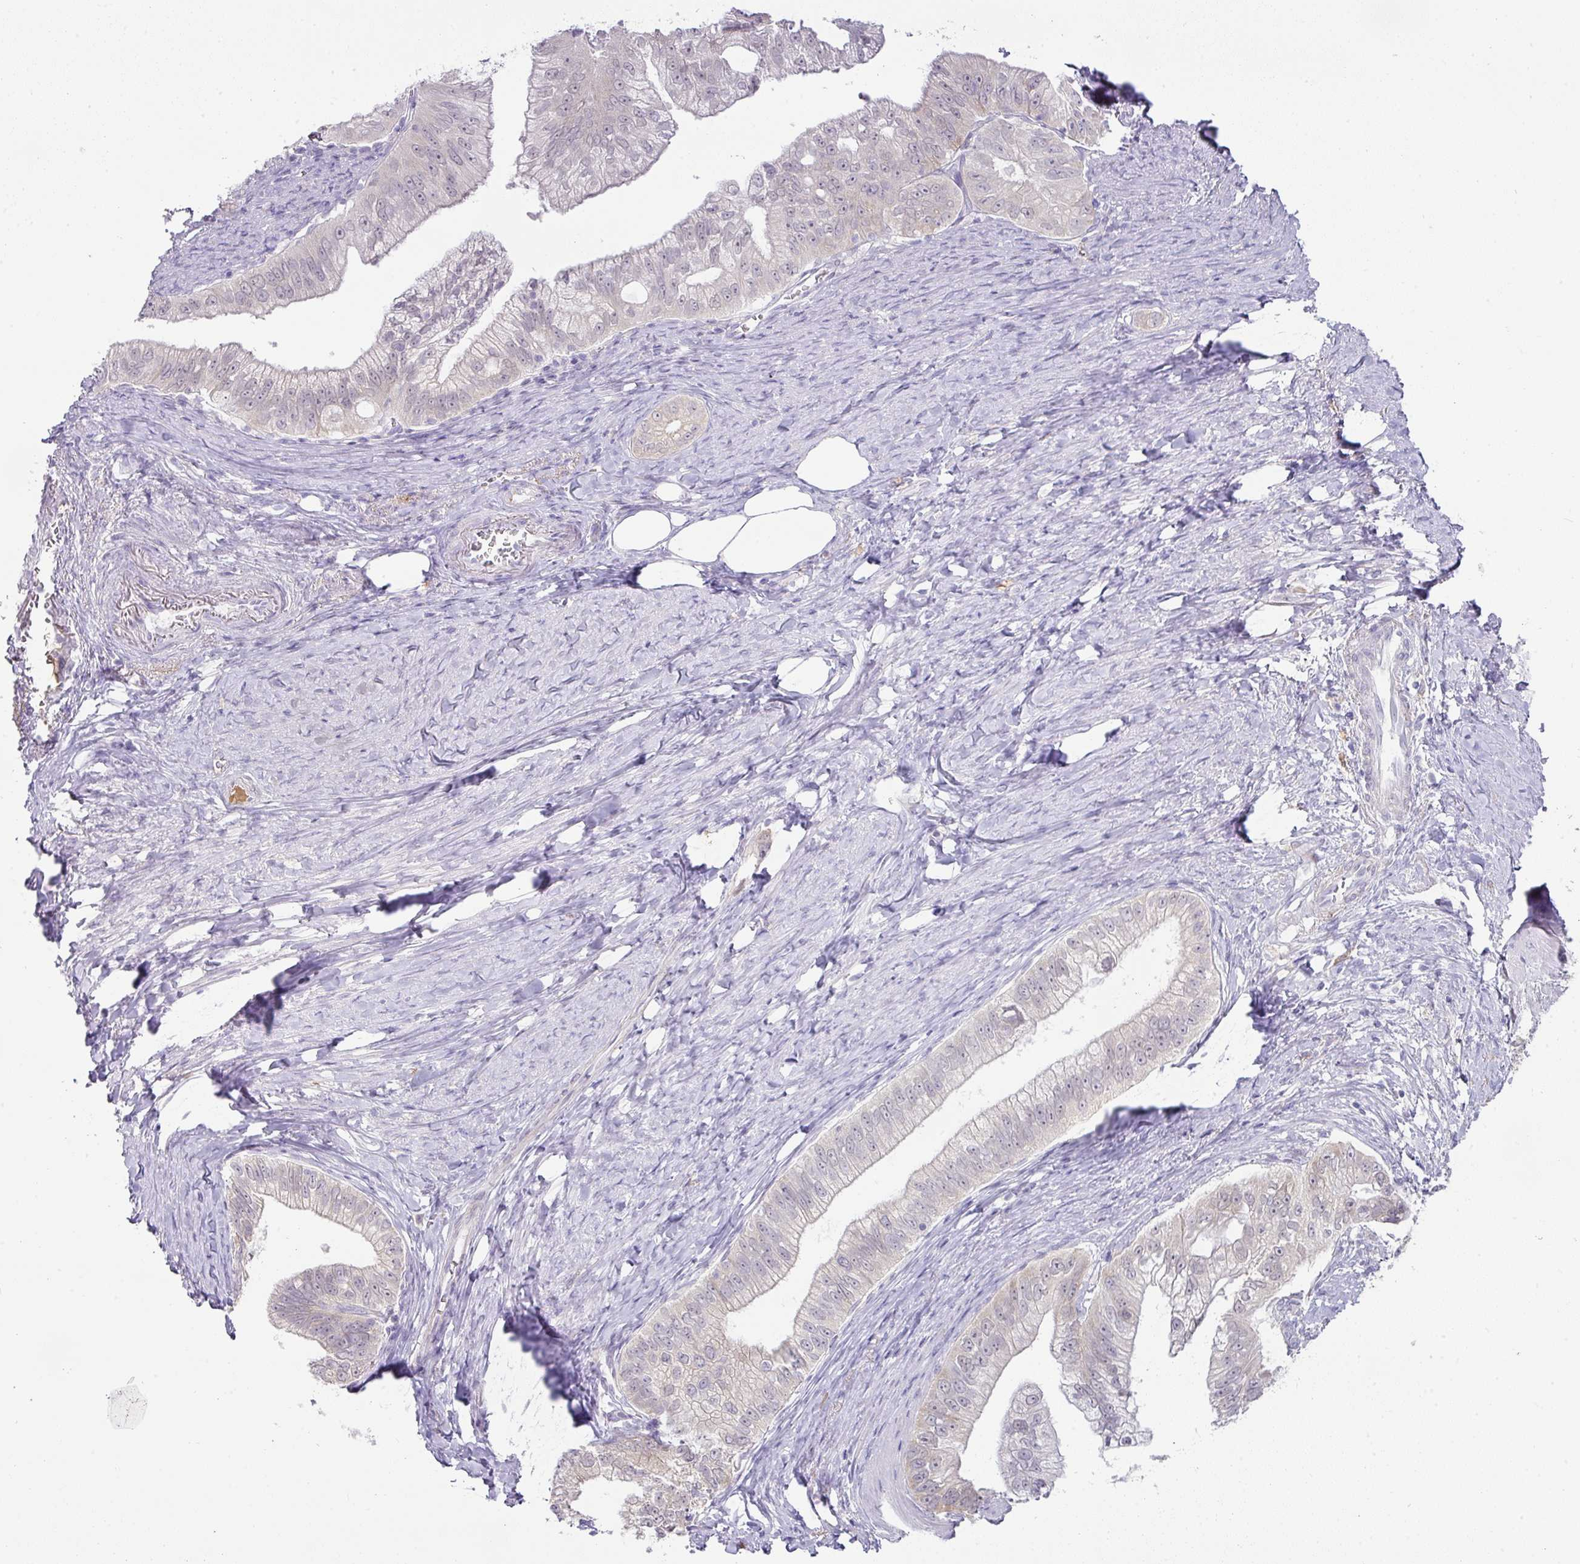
{"staining": {"intensity": "negative", "quantity": "none", "location": "none"}, "tissue": "pancreatic cancer", "cell_type": "Tumor cells", "image_type": "cancer", "snomed": [{"axis": "morphology", "description": "Adenocarcinoma, NOS"}, {"axis": "topography", "description": "Pancreas"}], "caption": "A micrograph of pancreatic adenocarcinoma stained for a protein shows no brown staining in tumor cells.", "gene": "FGF17", "patient": {"sex": "male", "age": 70}}